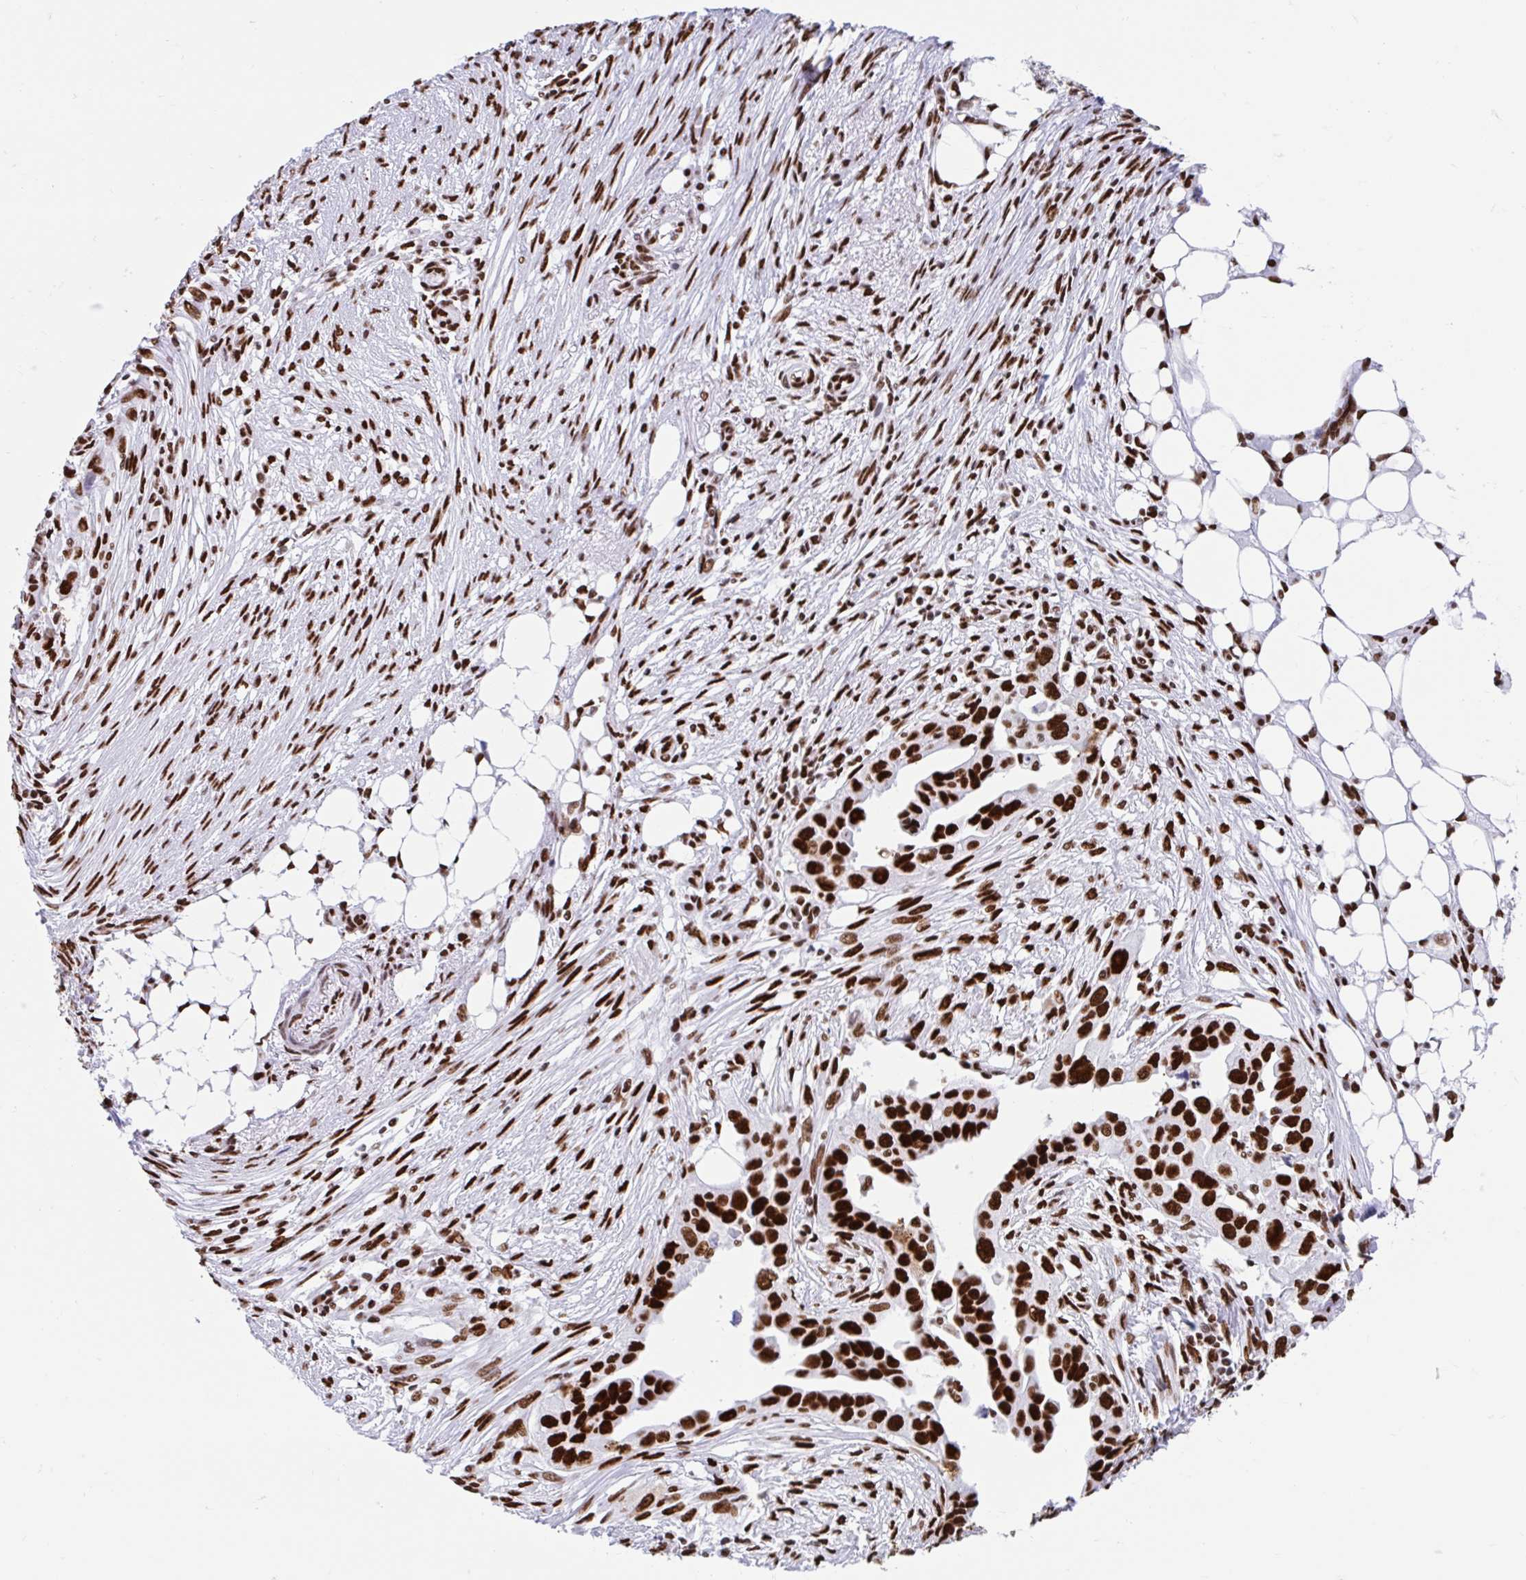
{"staining": {"intensity": "strong", "quantity": ">75%", "location": "nuclear"}, "tissue": "ovarian cancer", "cell_type": "Tumor cells", "image_type": "cancer", "snomed": [{"axis": "morphology", "description": "Carcinoma, endometroid"}, {"axis": "morphology", "description": "Cystadenocarcinoma, serous, NOS"}, {"axis": "topography", "description": "Ovary"}], "caption": "Human ovarian cancer stained for a protein (brown) displays strong nuclear positive expression in approximately >75% of tumor cells.", "gene": "KHDRBS1", "patient": {"sex": "female", "age": 45}}